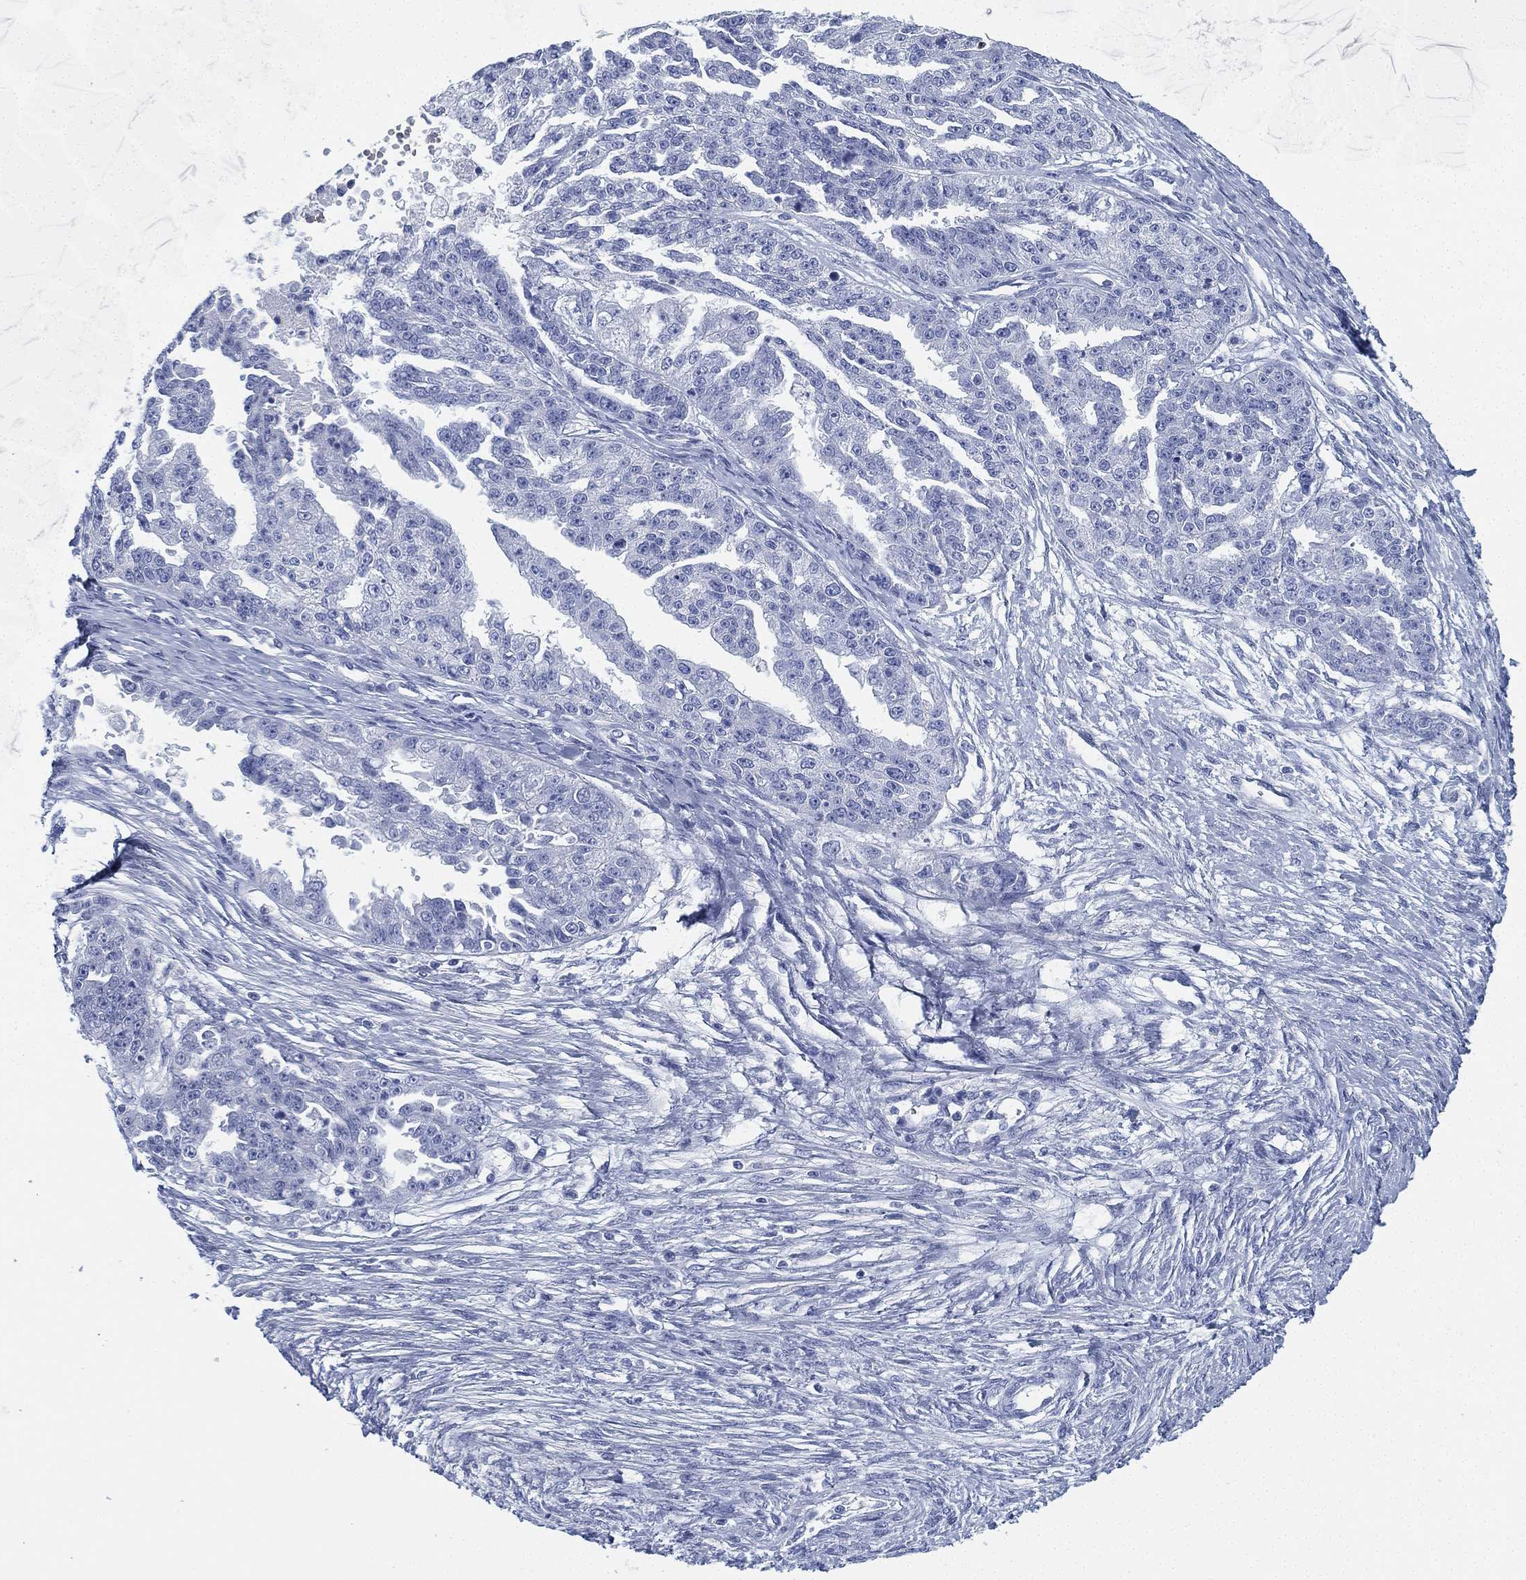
{"staining": {"intensity": "negative", "quantity": "none", "location": "none"}, "tissue": "ovarian cancer", "cell_type": "Tumor cells", "image_type": "cancer", "snomed": [{"axis": "morphology", "description": "Cystadenocarcinoma, serous, NOS"}, {"axis": "topography", "description": "Ovary"}], "caption": "The IHC photomicrograph has no significant positivity in tumor cells of ovarian serous cystadenocarcinoma tissue.", "gene": "DEFB121", "patient": {"sex": "female", "age": 58}}